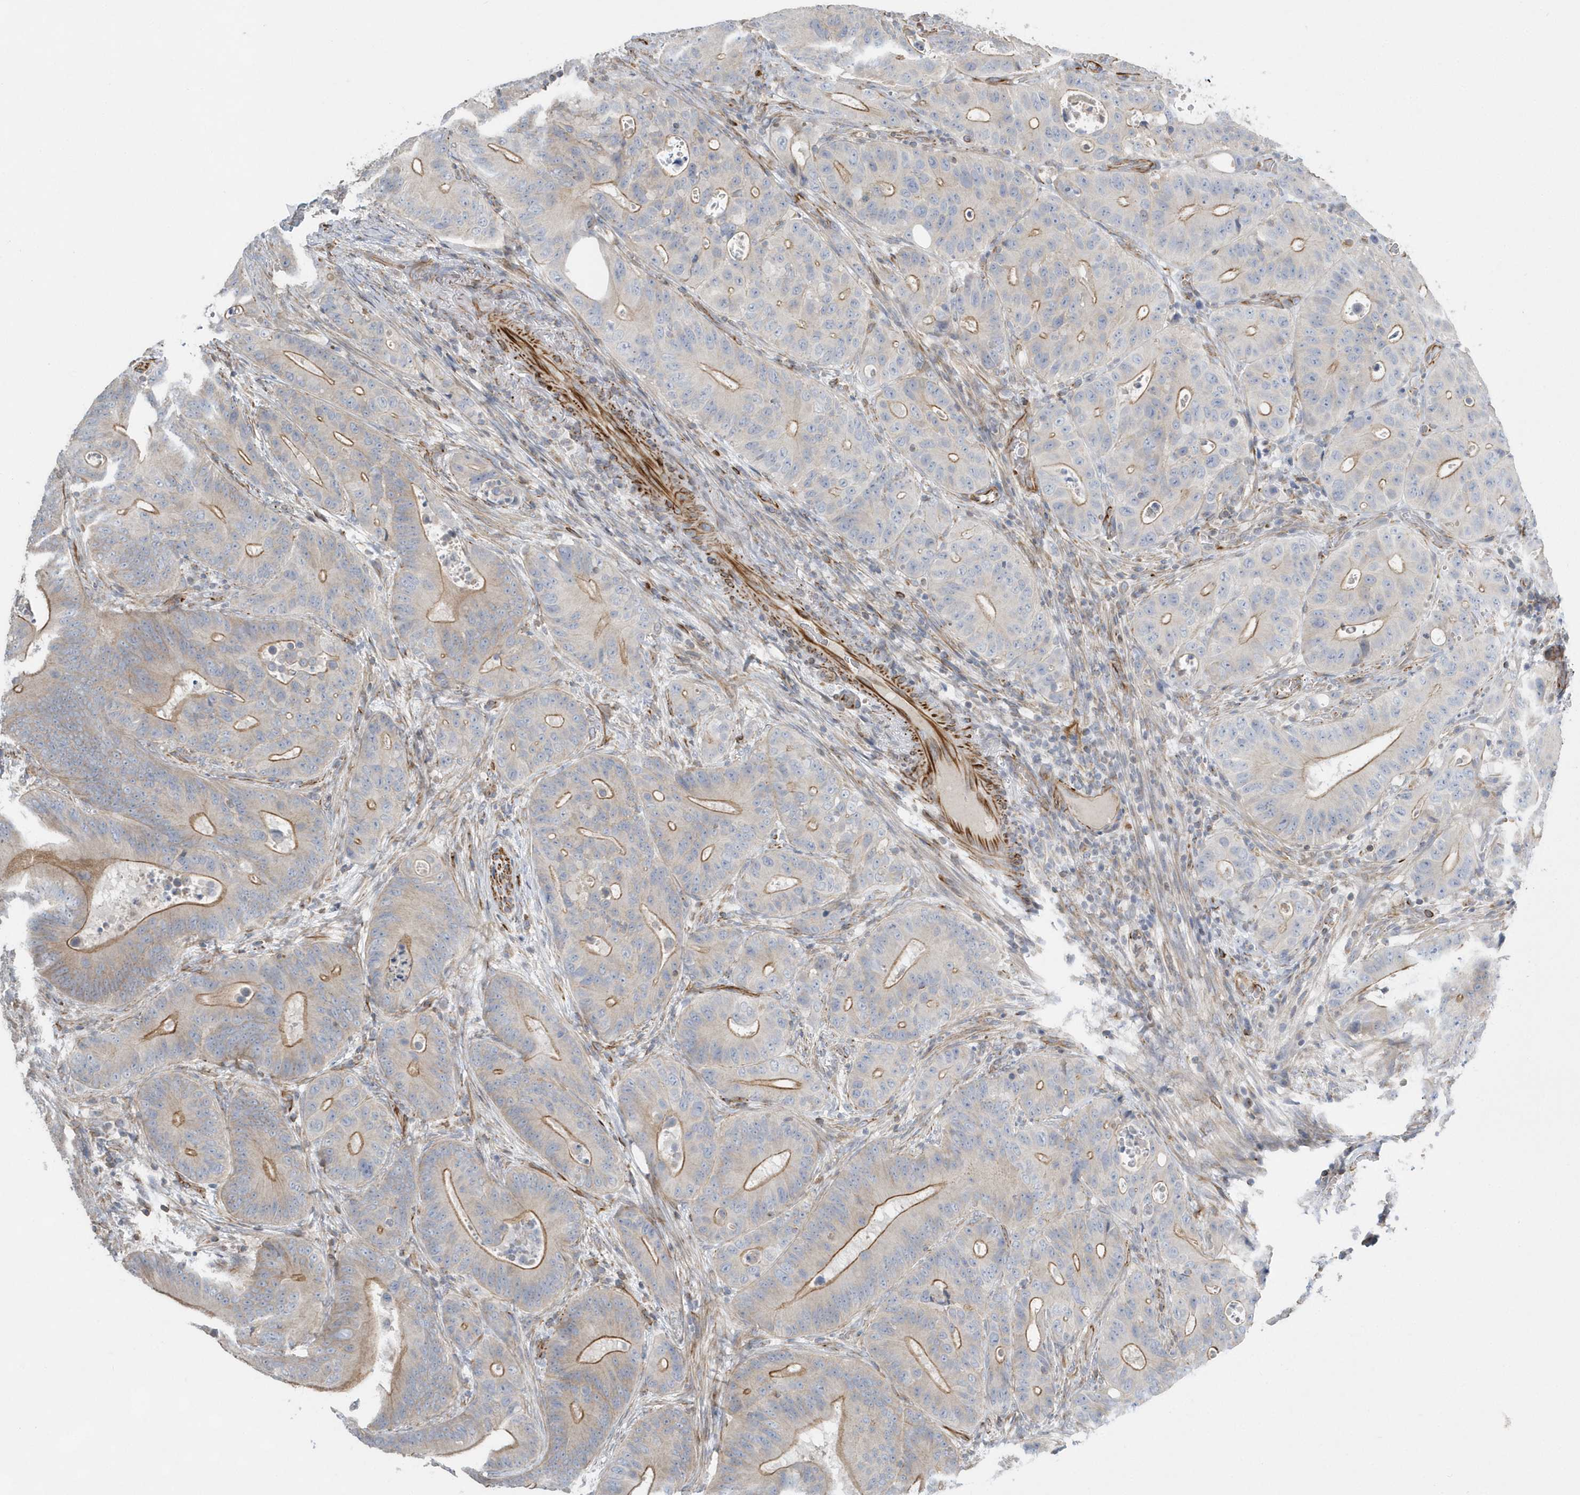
{"staining": {"intensity": "moderate", "quantity": "25%-75%", "location": "cytoplasmic/membranous"}, "tissue": "colorectal cancer", "cell_type": "Tumor cells", "image_type": "cancer", "snomed": [{"axis": "morphology", "description": "Adenocarcinoma, NOS"}, {"axis": "topography", "description": "Colon"}], "caption": "Colorectal adenocarcinoma tissue shows moderate cytoplasmic/membranous staining in approximately 25%-75% of tumor cells", "gene": "RAB17", "patient": {"sex": "male", "age": 83}}